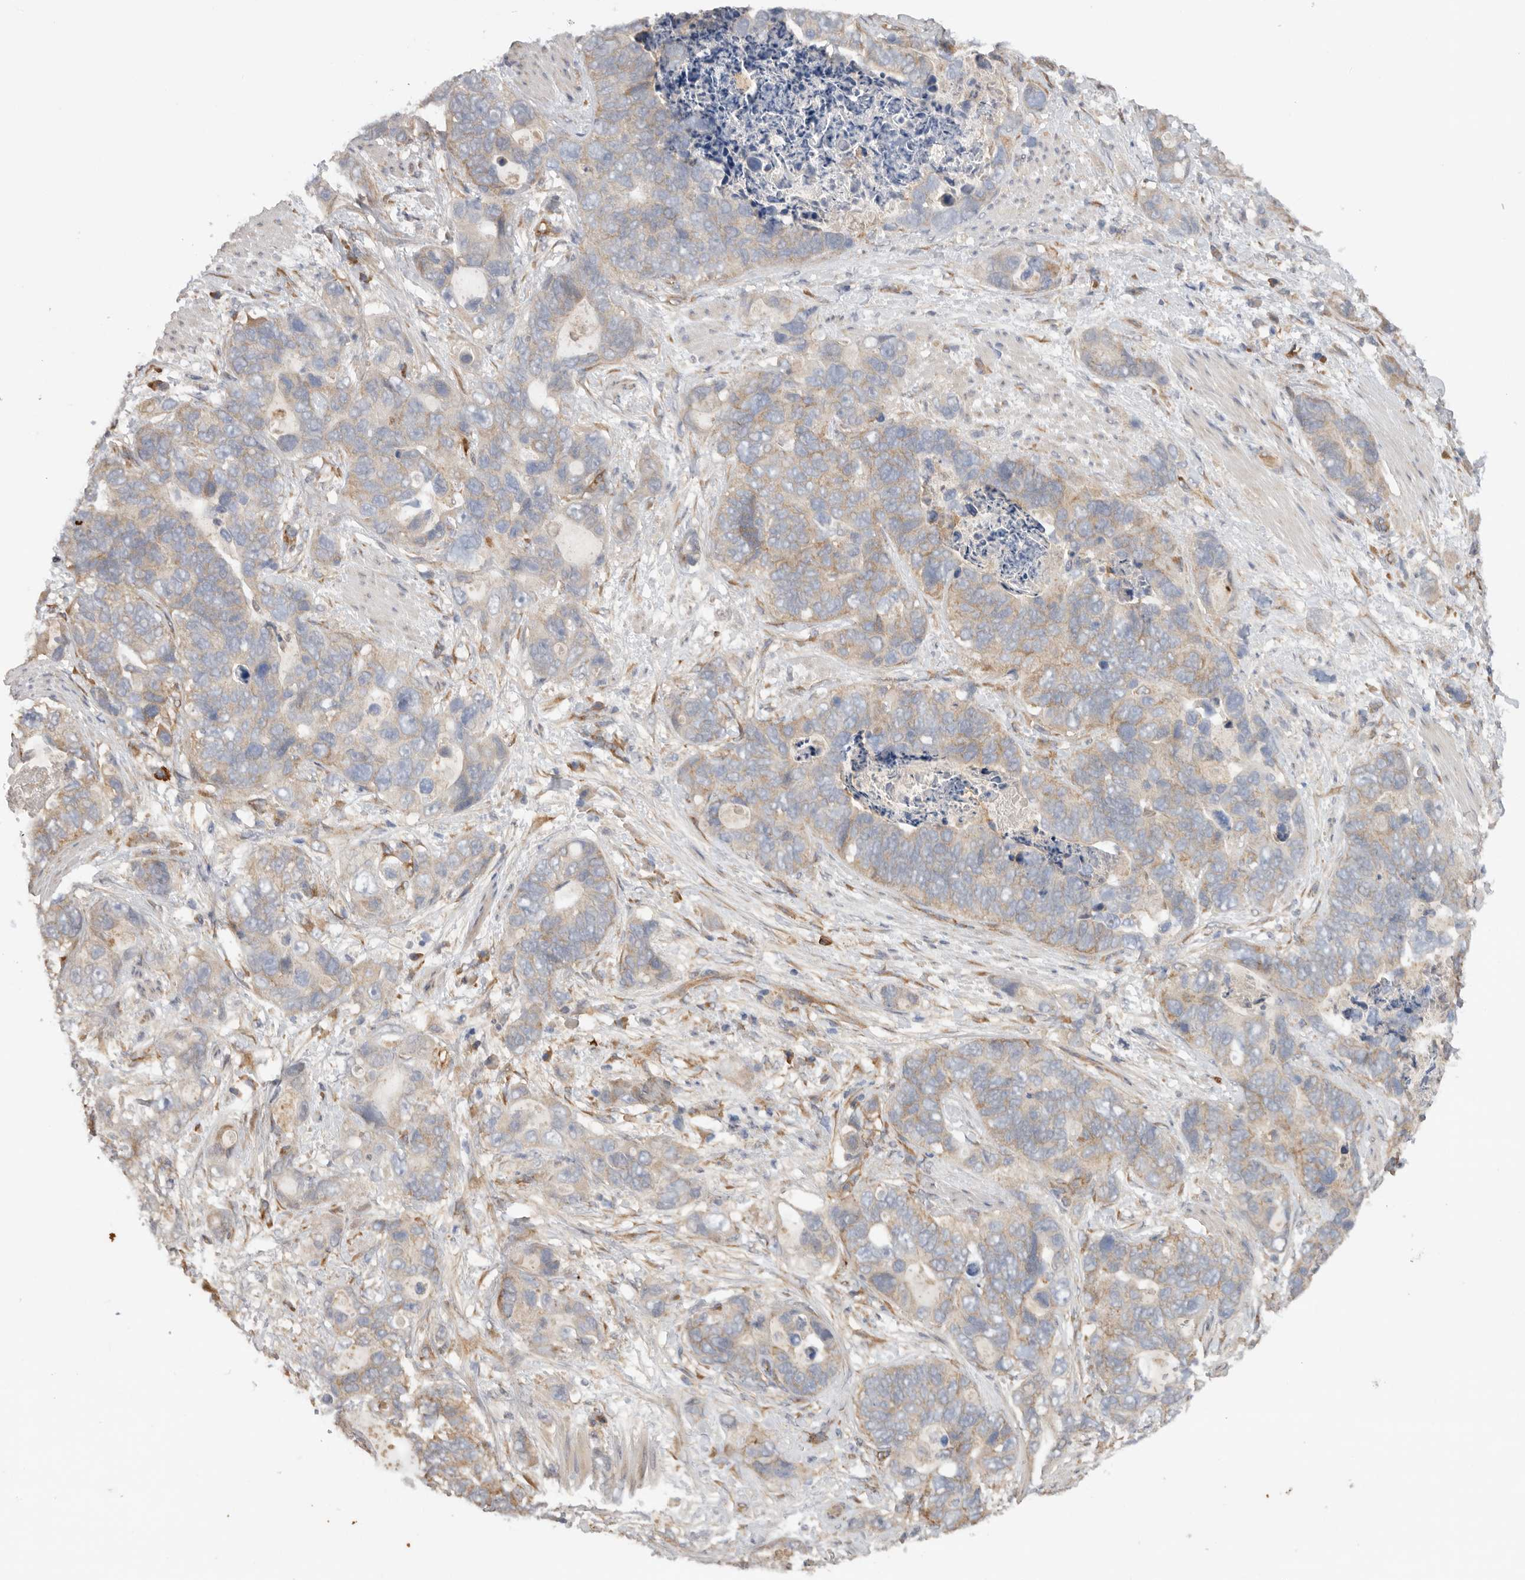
{"staining": {"intensity": "weak", "quantity": ">75%", "location": "cytoplasmic/membranous"}, "tissue": "stomach cancer", "cell_type": "Tumor cells", "image_type": "cancer", "snomed": [{"axis": "morphology", "description": "Normal tissue, NOS"}, {"axis": "morphology", "description": "Adenocarcinoma, NOS"}, {"axis": "topography", "description": "Stomach"}], "caption": "This micrograph displays stomach cancer stained with IHC to label a protein in brown. The cytoplasmic/membranous of tumor cells show weak positivity for the protein. Nuclei are counter-stained blue.", "gene": "CDC42BPB", "patient": {"sex": "female", "age": 89}}